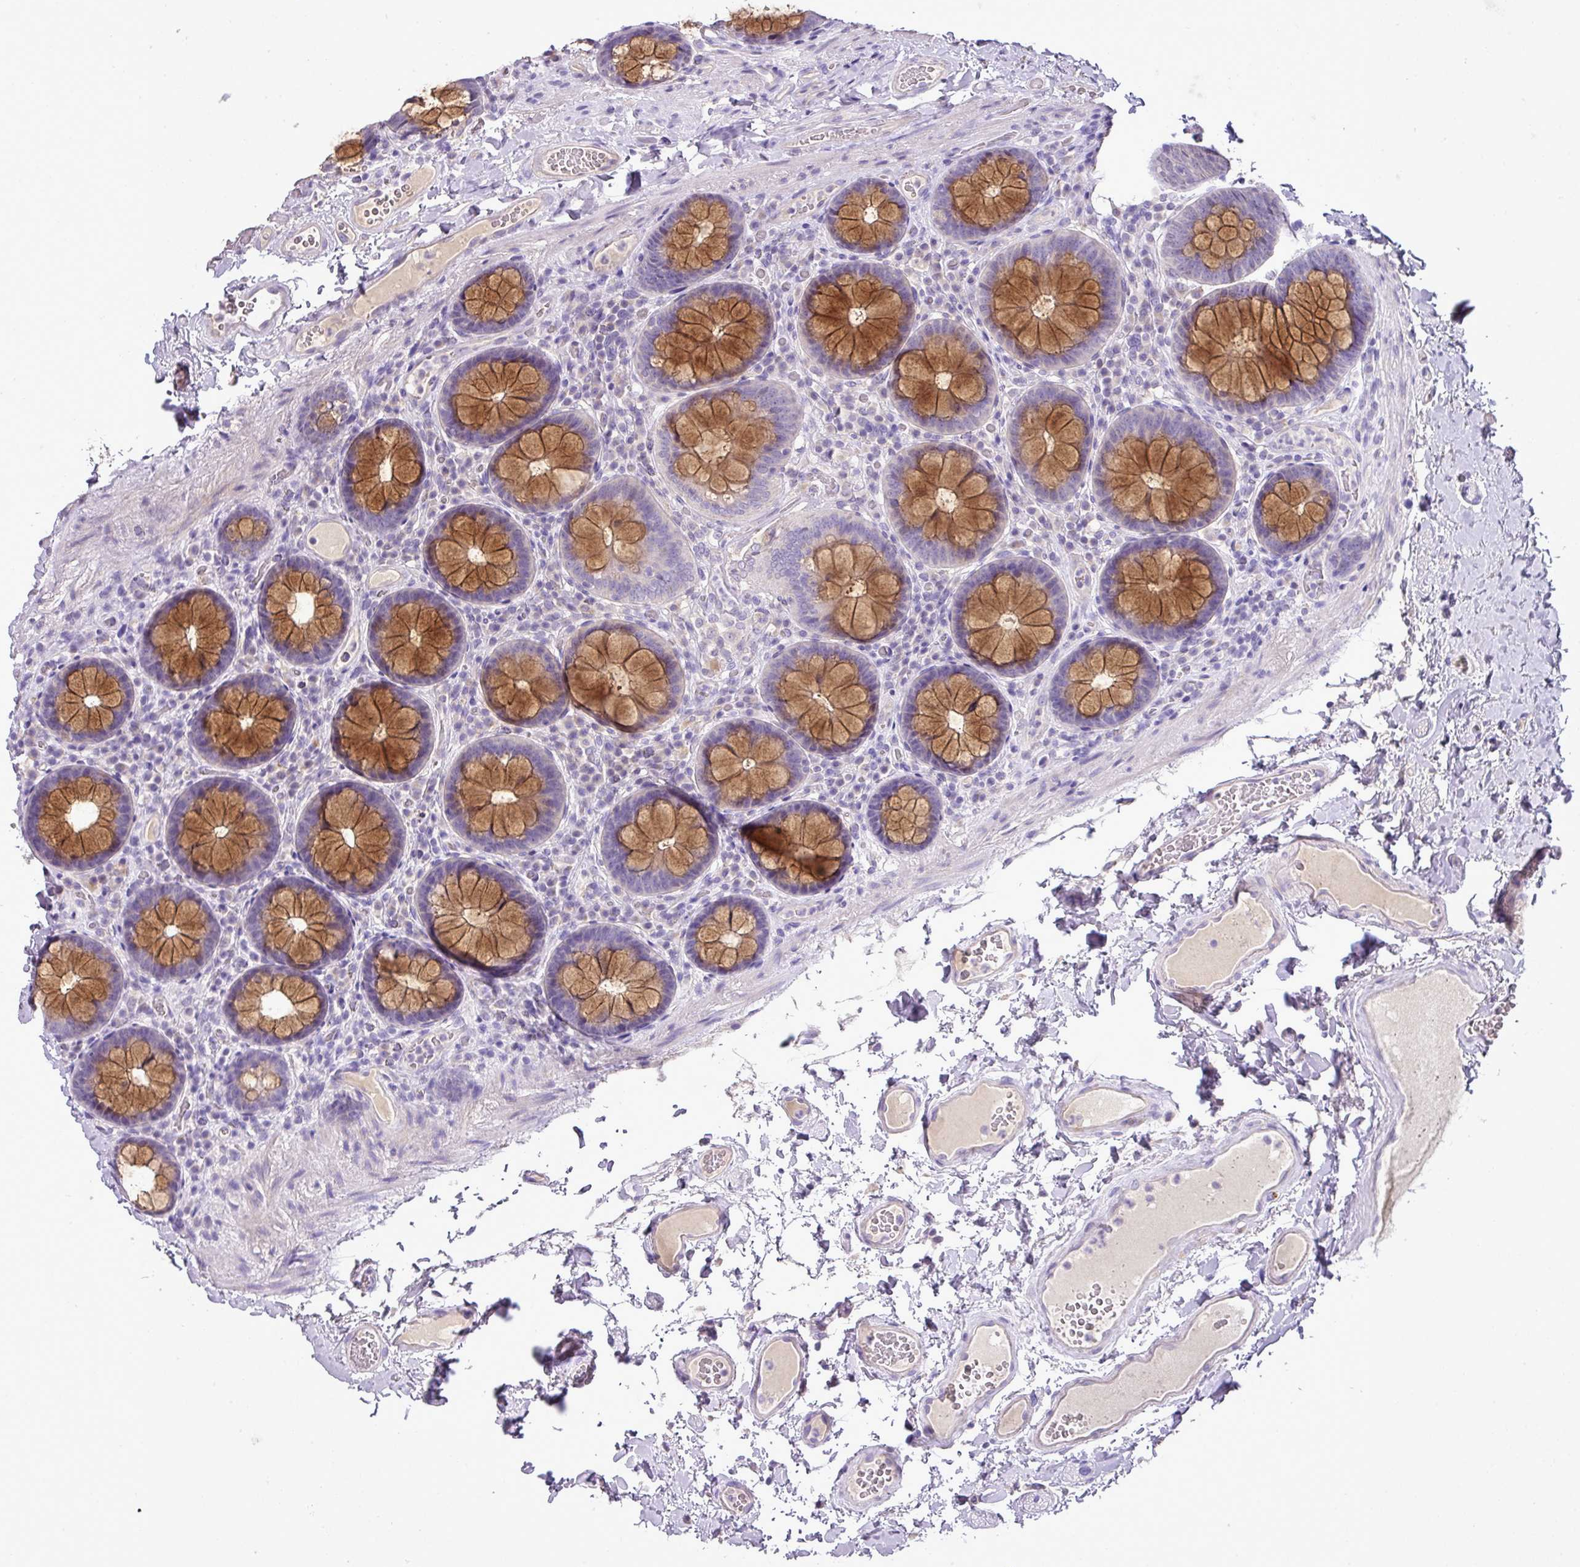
{"staining": {"intensity": "negative", "quantity": "none", "location": "none"}, "tissue": "colon", "cell_type": "Endothelial cells", "image_type": "normal", "snomed": [{"axis": "morphology", "description": "Normal tissue, NOS"}, {"axis": "topography", "description": "Colon"}], "caption": "Immunohistochemistry (IHC) of benign human colon demonstrates no positivity in endothelial cells. (IHC, brightfield microscopy, high magnification).", "gene": "BRINP2", "patient": {"sex": "male", "age": 84}}